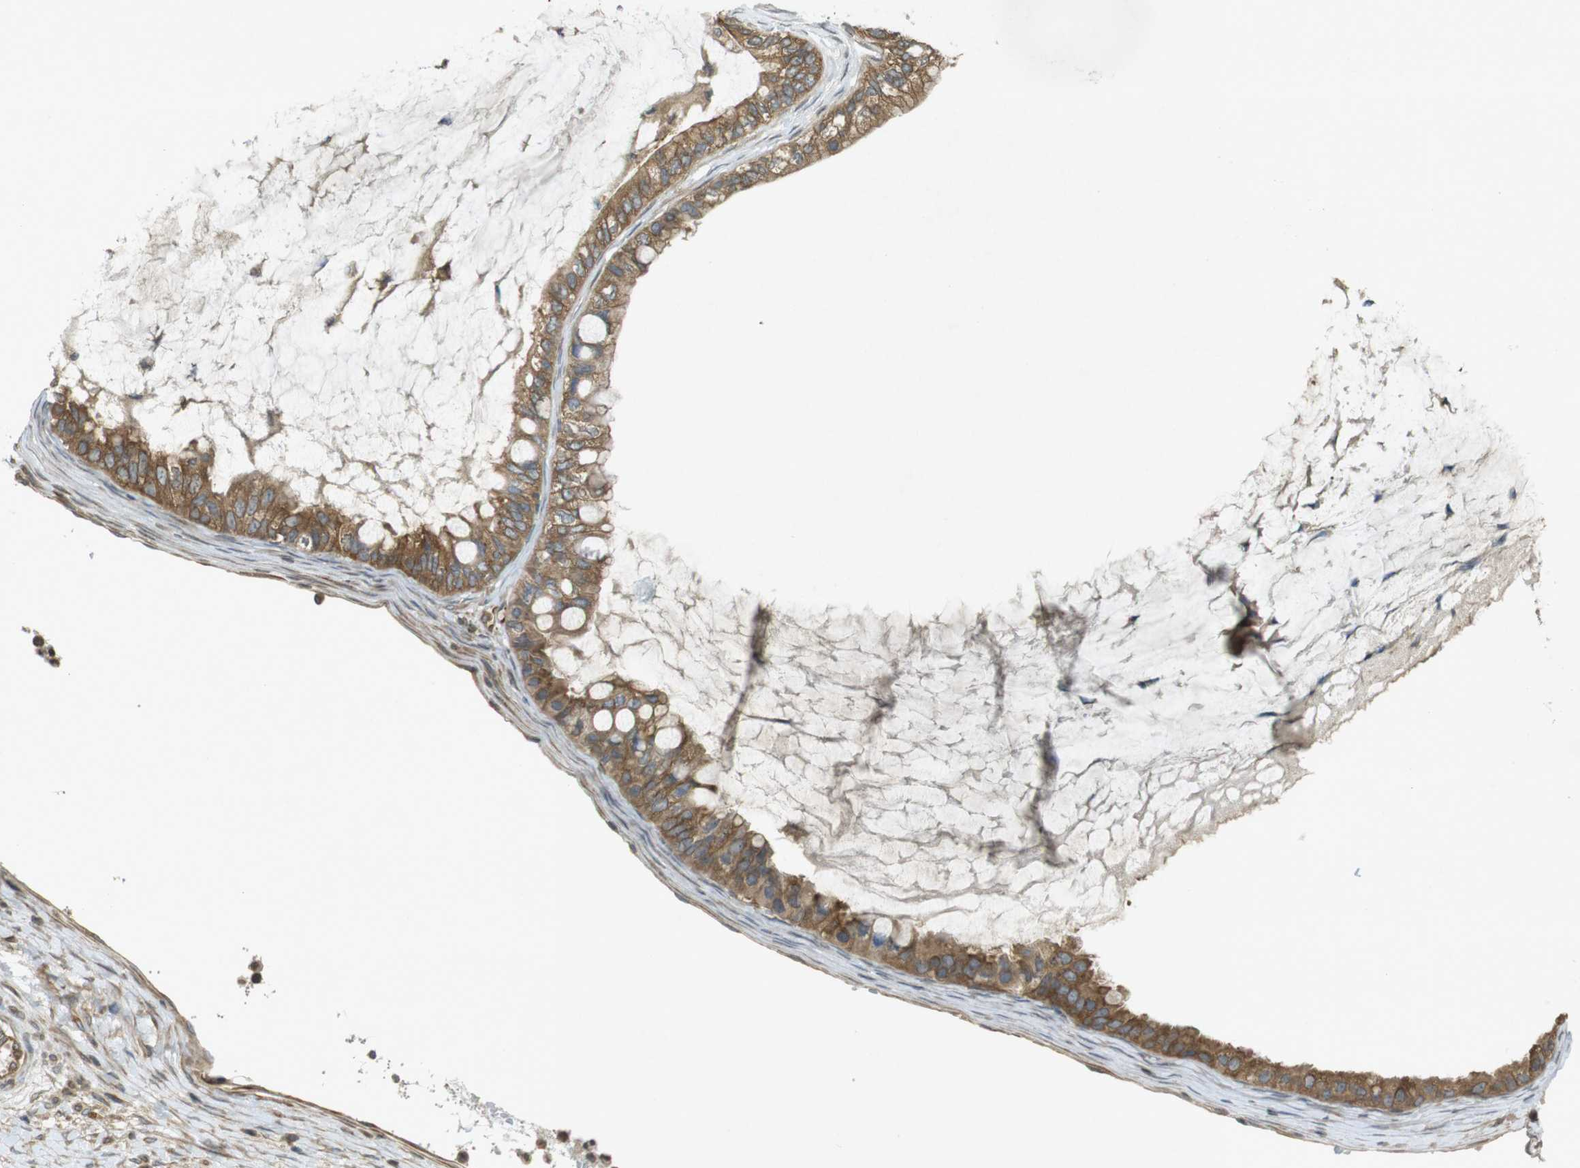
{"staining": {"intensity": "moderate", "quantity": ">75%", "location": "cytoplasmic/membranous"}, "tissue": "ovarian cancer", "cell_type": "Tumor cells", "image_type": "cancer", "snomed": [{"axis": "morphology", "description": "Cystadenocarcinoma, mucinous, NOS"}, {"axis": "topography", "description": "Ovary"}], "caption": "Immunohistochemical staining of human ovarian mucinous cystadenocarcinoma exhibits medium levels of moderate cytoplasmic/membranous protein positivity in about >75% of tumor cells.", "gene": "KIF5B", "patient": {"sex": "female", "age": 80}}